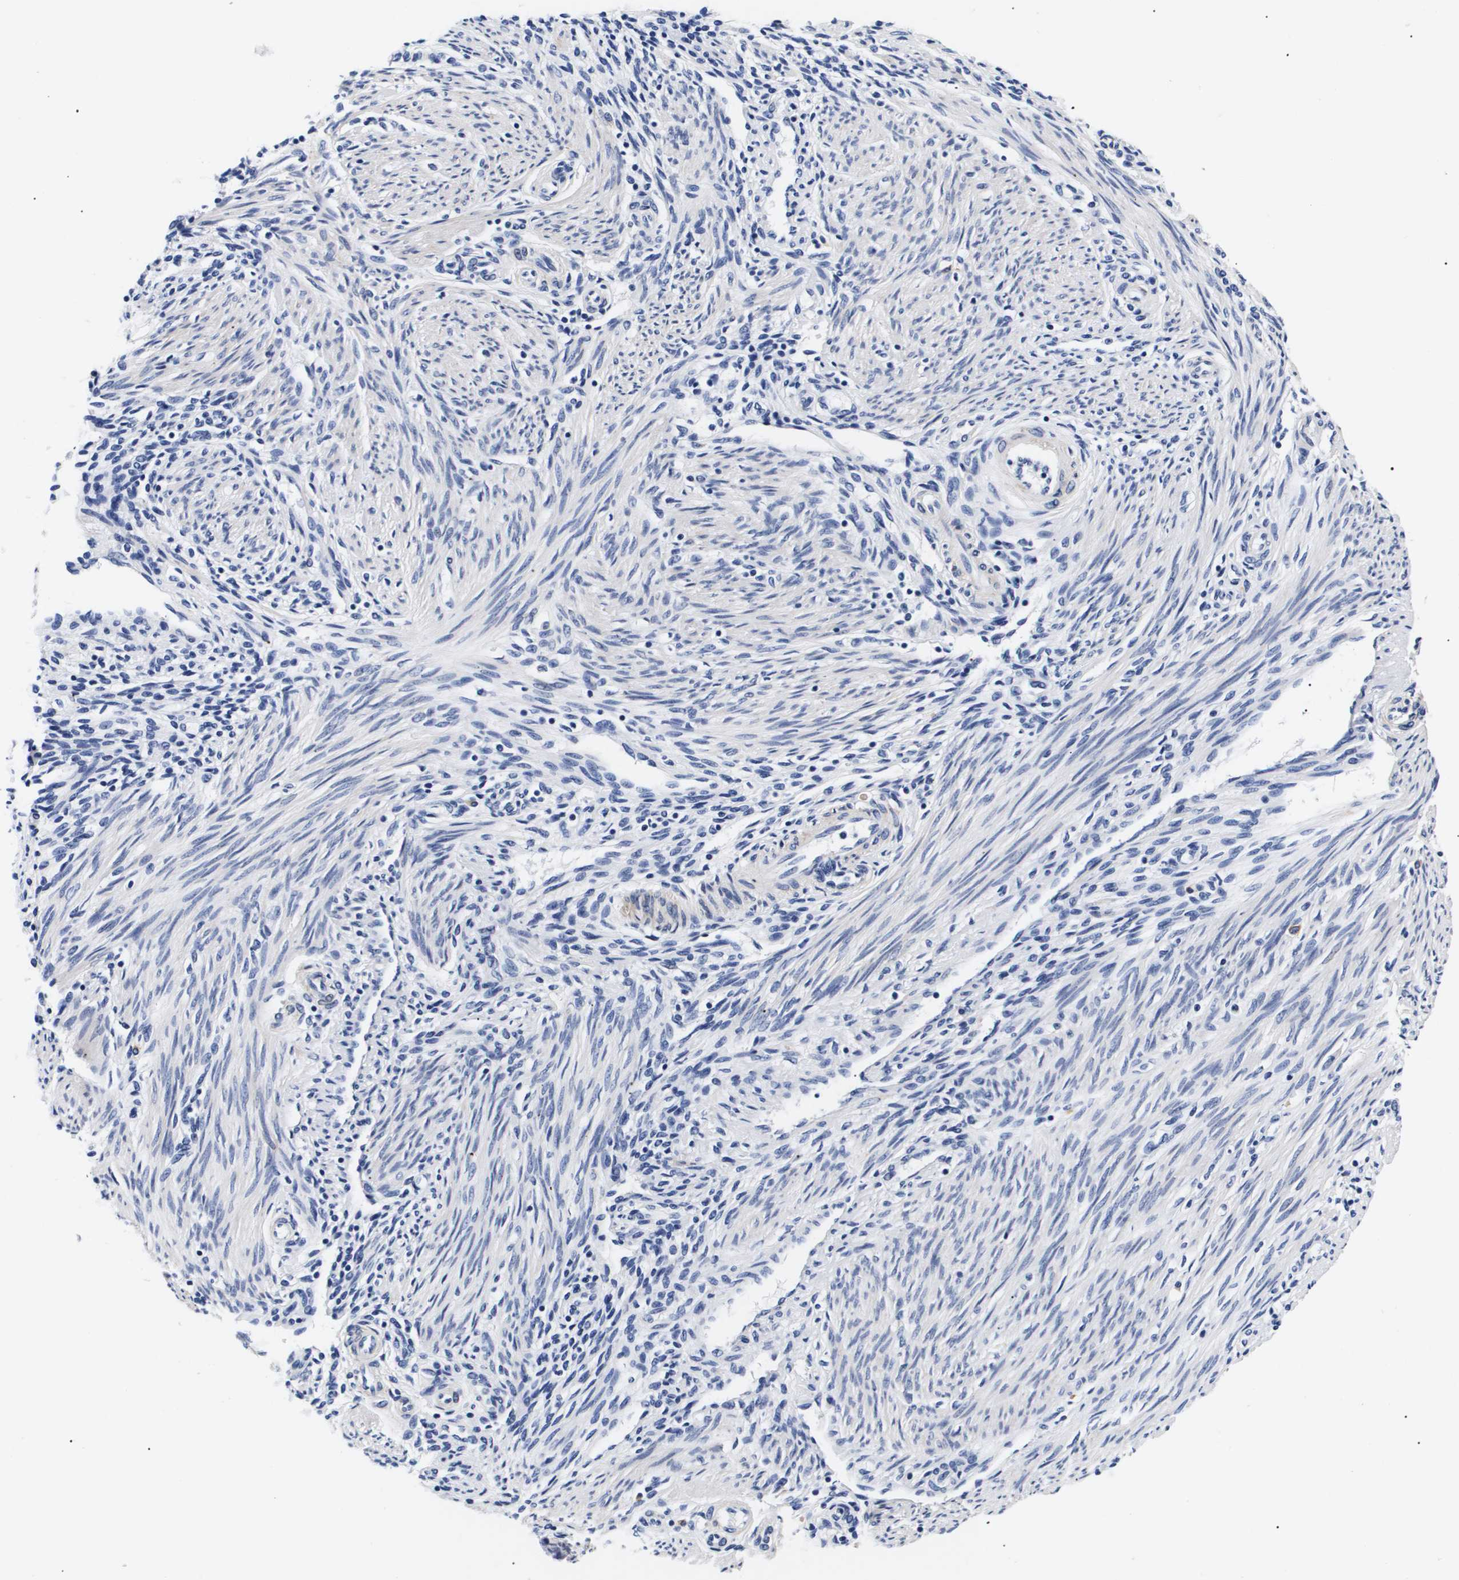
{"staining": {"intensity": "negative", "quantity": "none", "location": "none"}, "tissue": "endometrium", "cell_type": "Cells in endometrial stroma", "image_type": "normal", "snomed": [{"axis": "morphology", "description": "Normal tissue, NOS"}, {"axis": "topography", "description": "Endometrium"}], "caption": "Immunohistochemistry (IHC) photomicrograph of benign endometrium: endometrium stained with DAB displays no significant protein positivity in cells in endometrial stroma.", "gene": "SHD", "patient": {"sex": "female", "age": 42}}